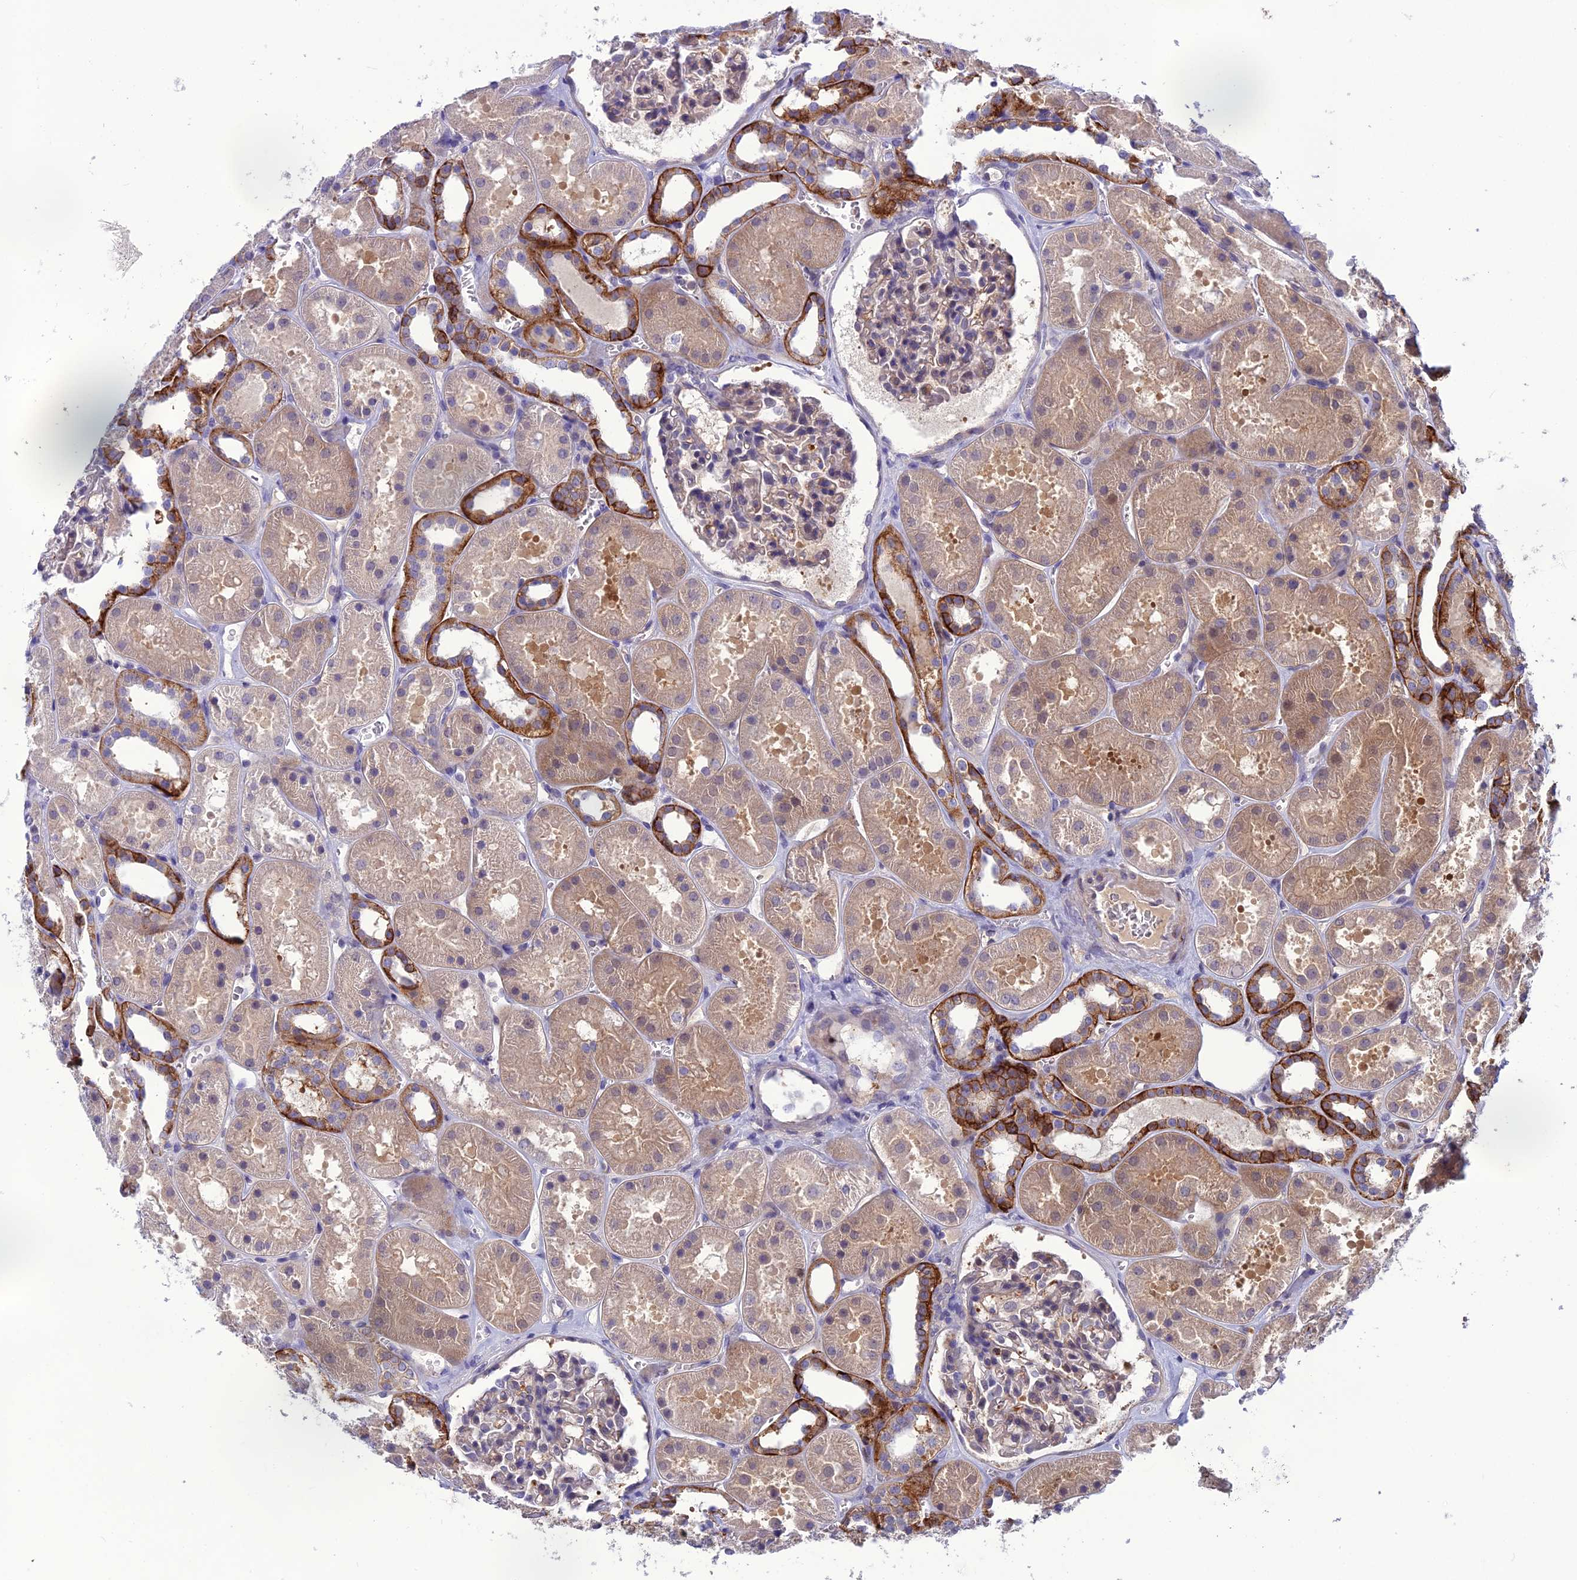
{"staining": {"intensity": "weak", "quantity": "25%-75%", "location": "cytoplasmic/membranous"}, "tissue": "kidney", "cell_type": "Cells in glomeruli", "image_type": "normal", "snomed": [{"axis": "morphology", "description": "Normal tissue, NOS"}, {"axis": "topography", "description": "Kidney"}], "caption": "Immunohistochemistry (IHC) of benign human kidney reveals low levels of weak cytoplasmic/membranous positivity in approximately 25%-75% of cells in glomeruli. The staining is performed using DAB (3,3'-diaminobenzidine) brown chromogen to label protein expression. The nuclei are counter-stained blue using hematoxylin.", "gene": "GDF6", "patient": {"sex": "female", "age": 41}}